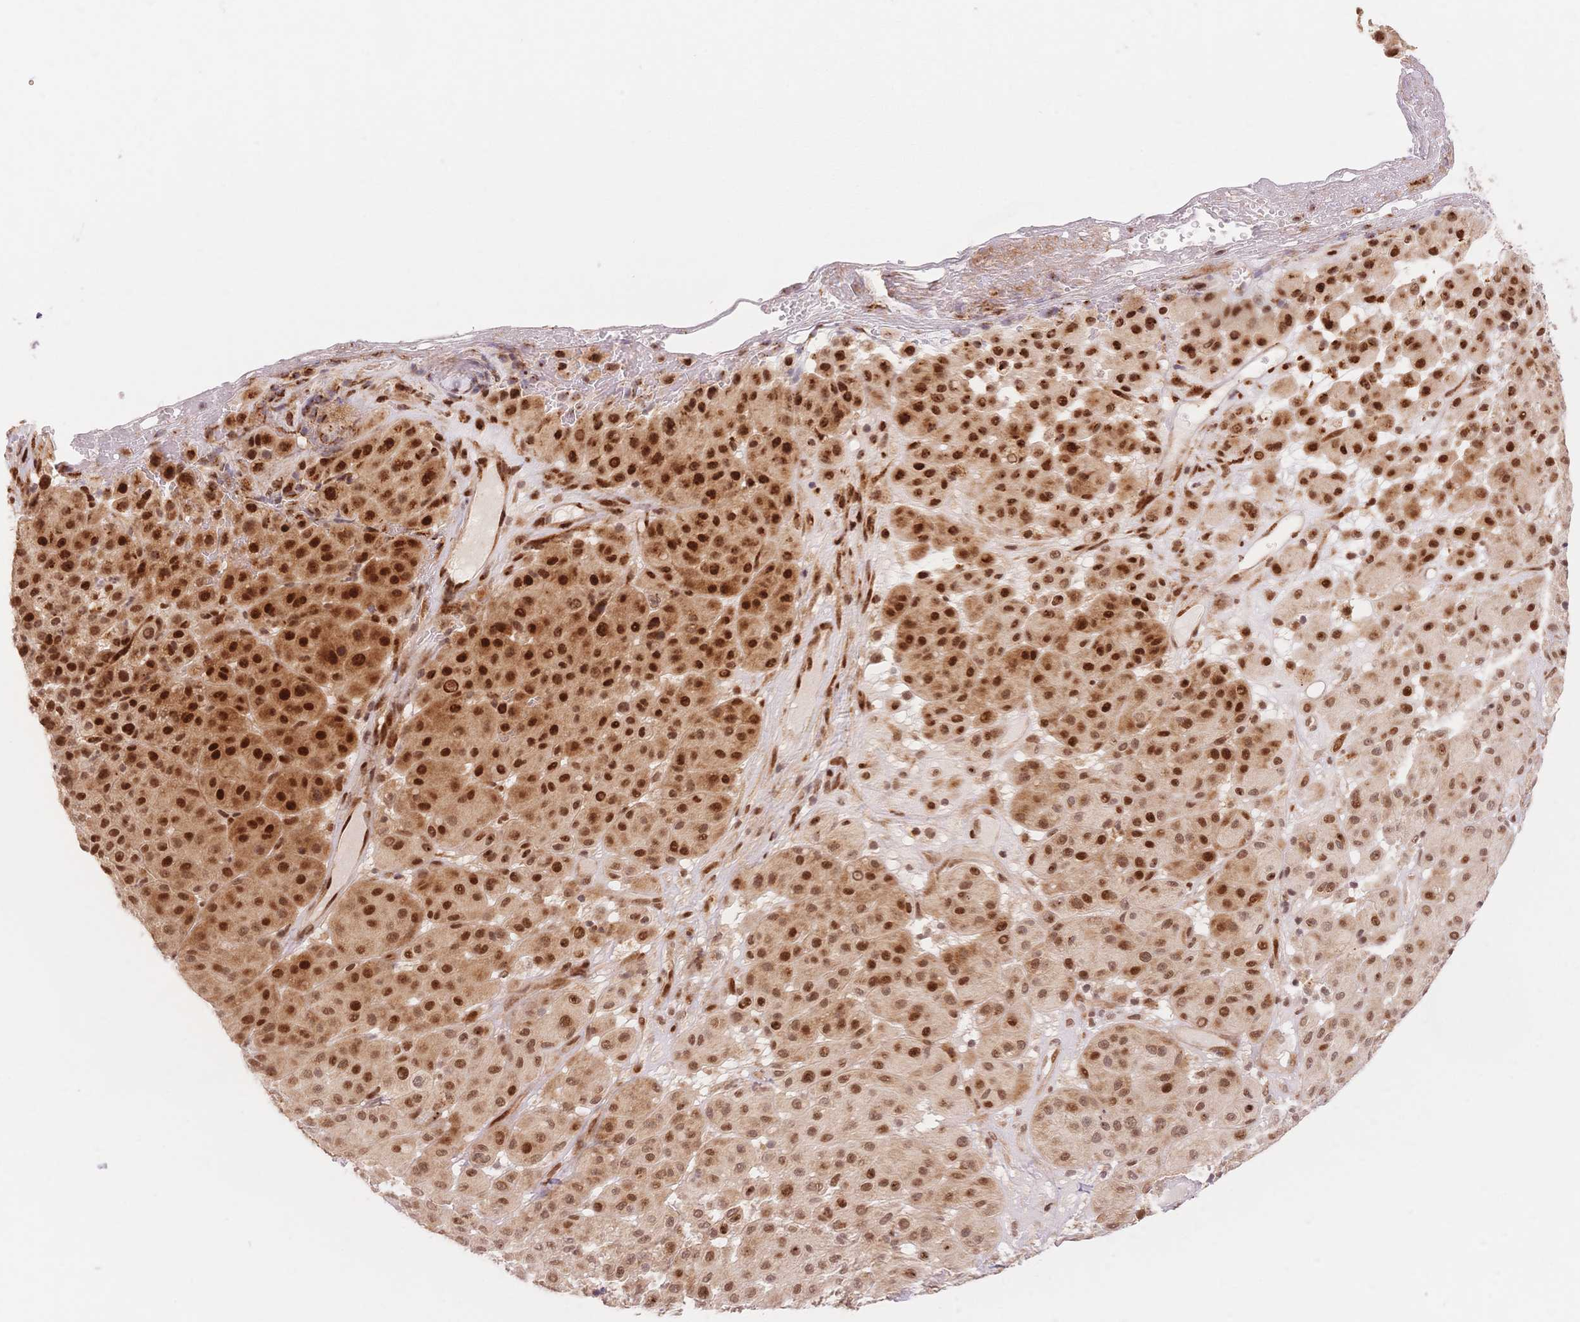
{"staining": {"intensity": "strong", "quantity": ">75%", "location": "cytoplasmic/membranous,nuclear"}, "tissue": "melanoma", "cell_type": "Tumor cells", "image_type": "cancer", "snomed": [{"axis": "morphology", "description": "Malignant melanoma, Metastatic site"}, {"axis": "topography", "description": "Smooth muscle"}], "caption": "Immunohistochemical staining of human melanoma exhibits high levels of strong cytoplasmic/membranous and nuclear staining in approximately >75% of tumor cells.", "gene": "STK39", "patient": {"sex": "male", "age": 41}}